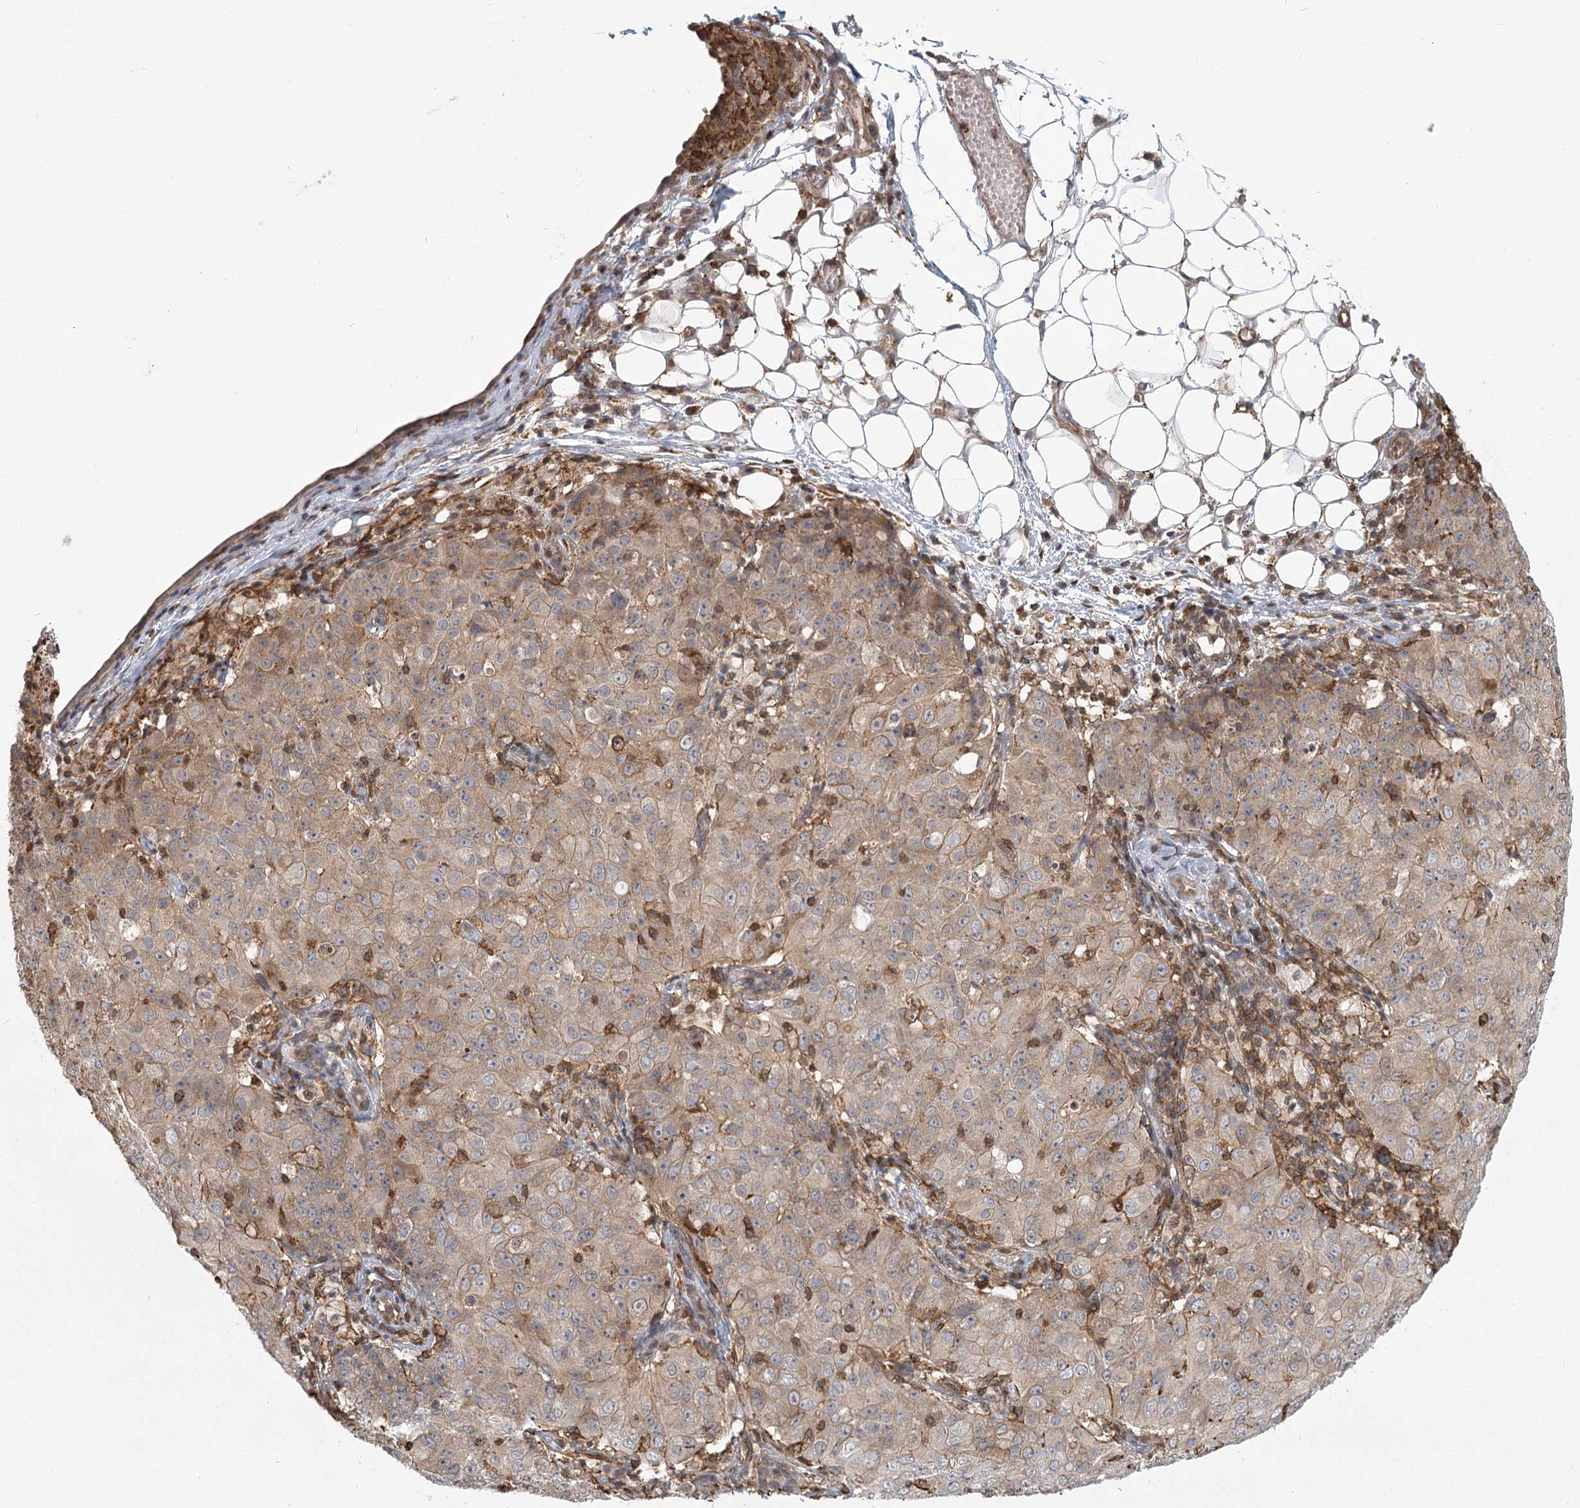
{"staining": {"intensity": "weak", "quantity": "25%-75%", "location": "cytoplasmic/membranous"}, "tissue": "ovarian cancer", "cell_type": "Tumor cells", "image_type": "cancer", "snomed": [{"axis": "morphology", "description": "Carcinoma, endometroid"}, {"axis": "topography", "description": "Ovary"}], "caption": "An image of endometroid carcinoma (ovarian) stained for a protein demonstrates weak cytoplasmic/membranous brown staining in tumor cells. The staining is performed using DAB (3,3'-diaminobenzidine) brown chromogen to label protein expression. The nuclei are counter-stained blue using hematoxylin.", "gene": "MEPE", "patient": {"sex": "female", "age": 42}}